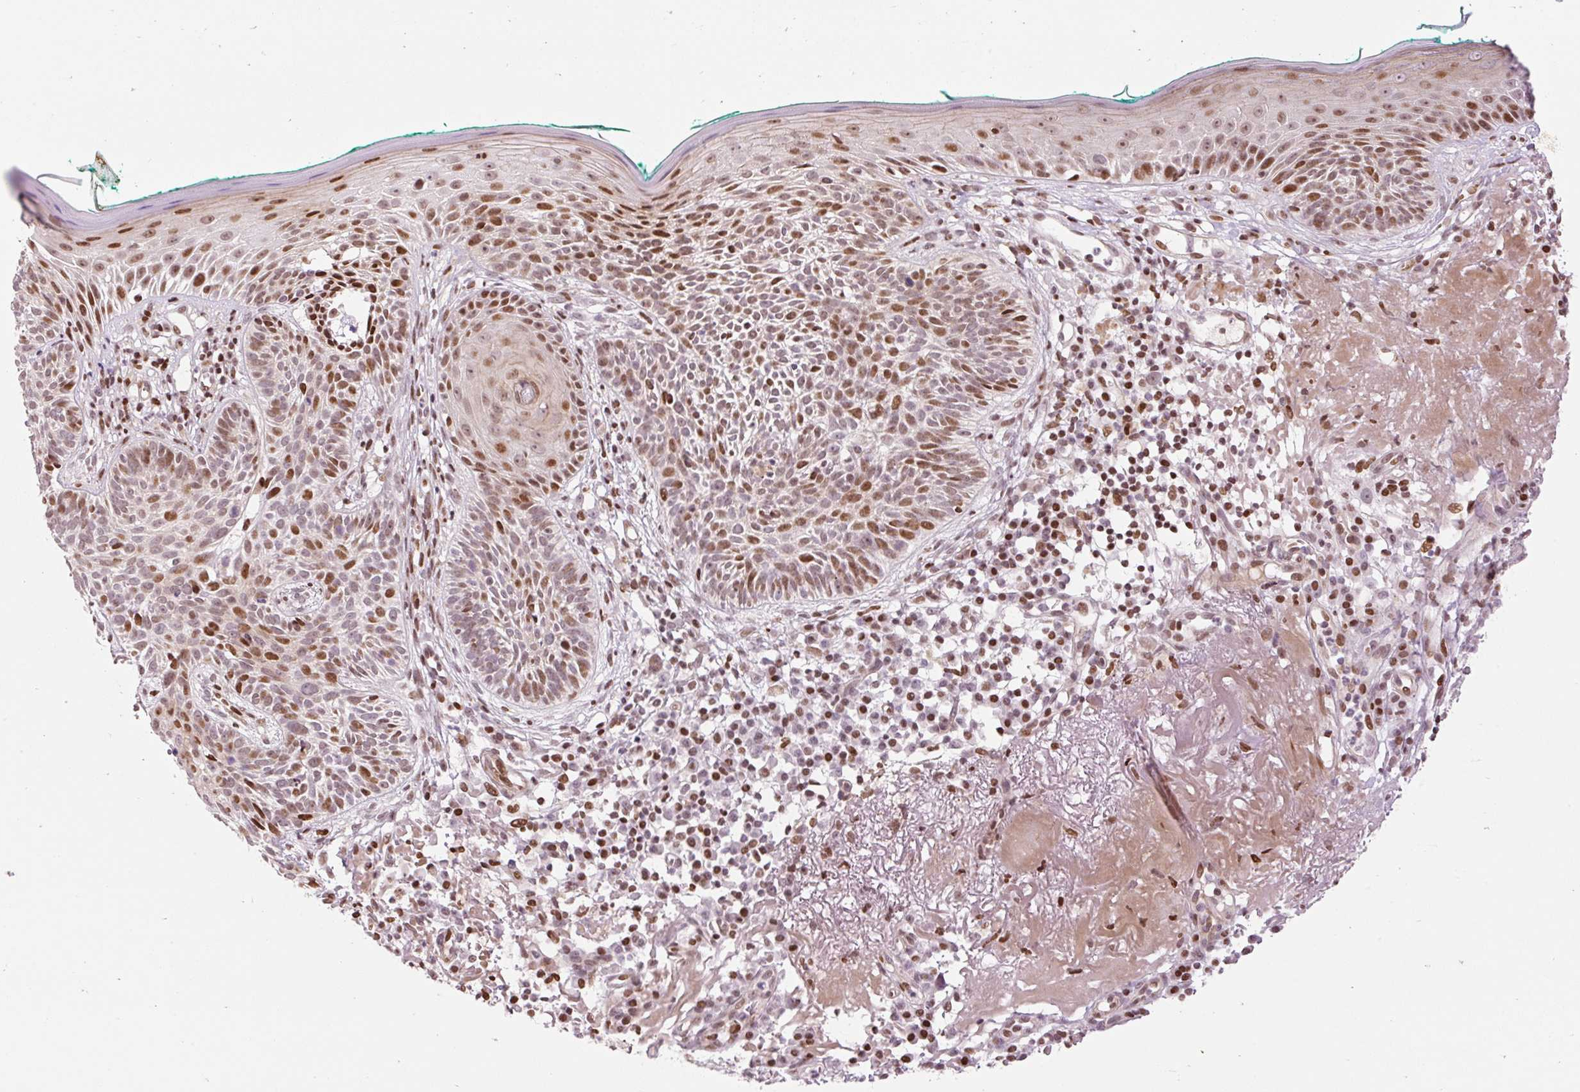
{"staining": {"intensity": "moderate", "quantity": ">75%", "location": "nuclear"}, "tissue": "skin cancer", "cell_type": "Tumor cells", "image_type": "cancer", "snomed": [{"axis": "morphology", "description": "Basal cell carcinoma"}, {"axis": "topography", "description": "Skin"}], "caption": "The immunohistochemical stain highlights moderate nuclear positivity in tumor cells of skin cancer tissue. The staining was performed using DAB (3,3'-diaminobenzidine) to visualize the protein expression in brown, while the nuclei were stained in blue with hematoxylin (Magnification: 20x).", "gene": "RIPPLY3", "patient": {"sex": "male", "age": 68}}